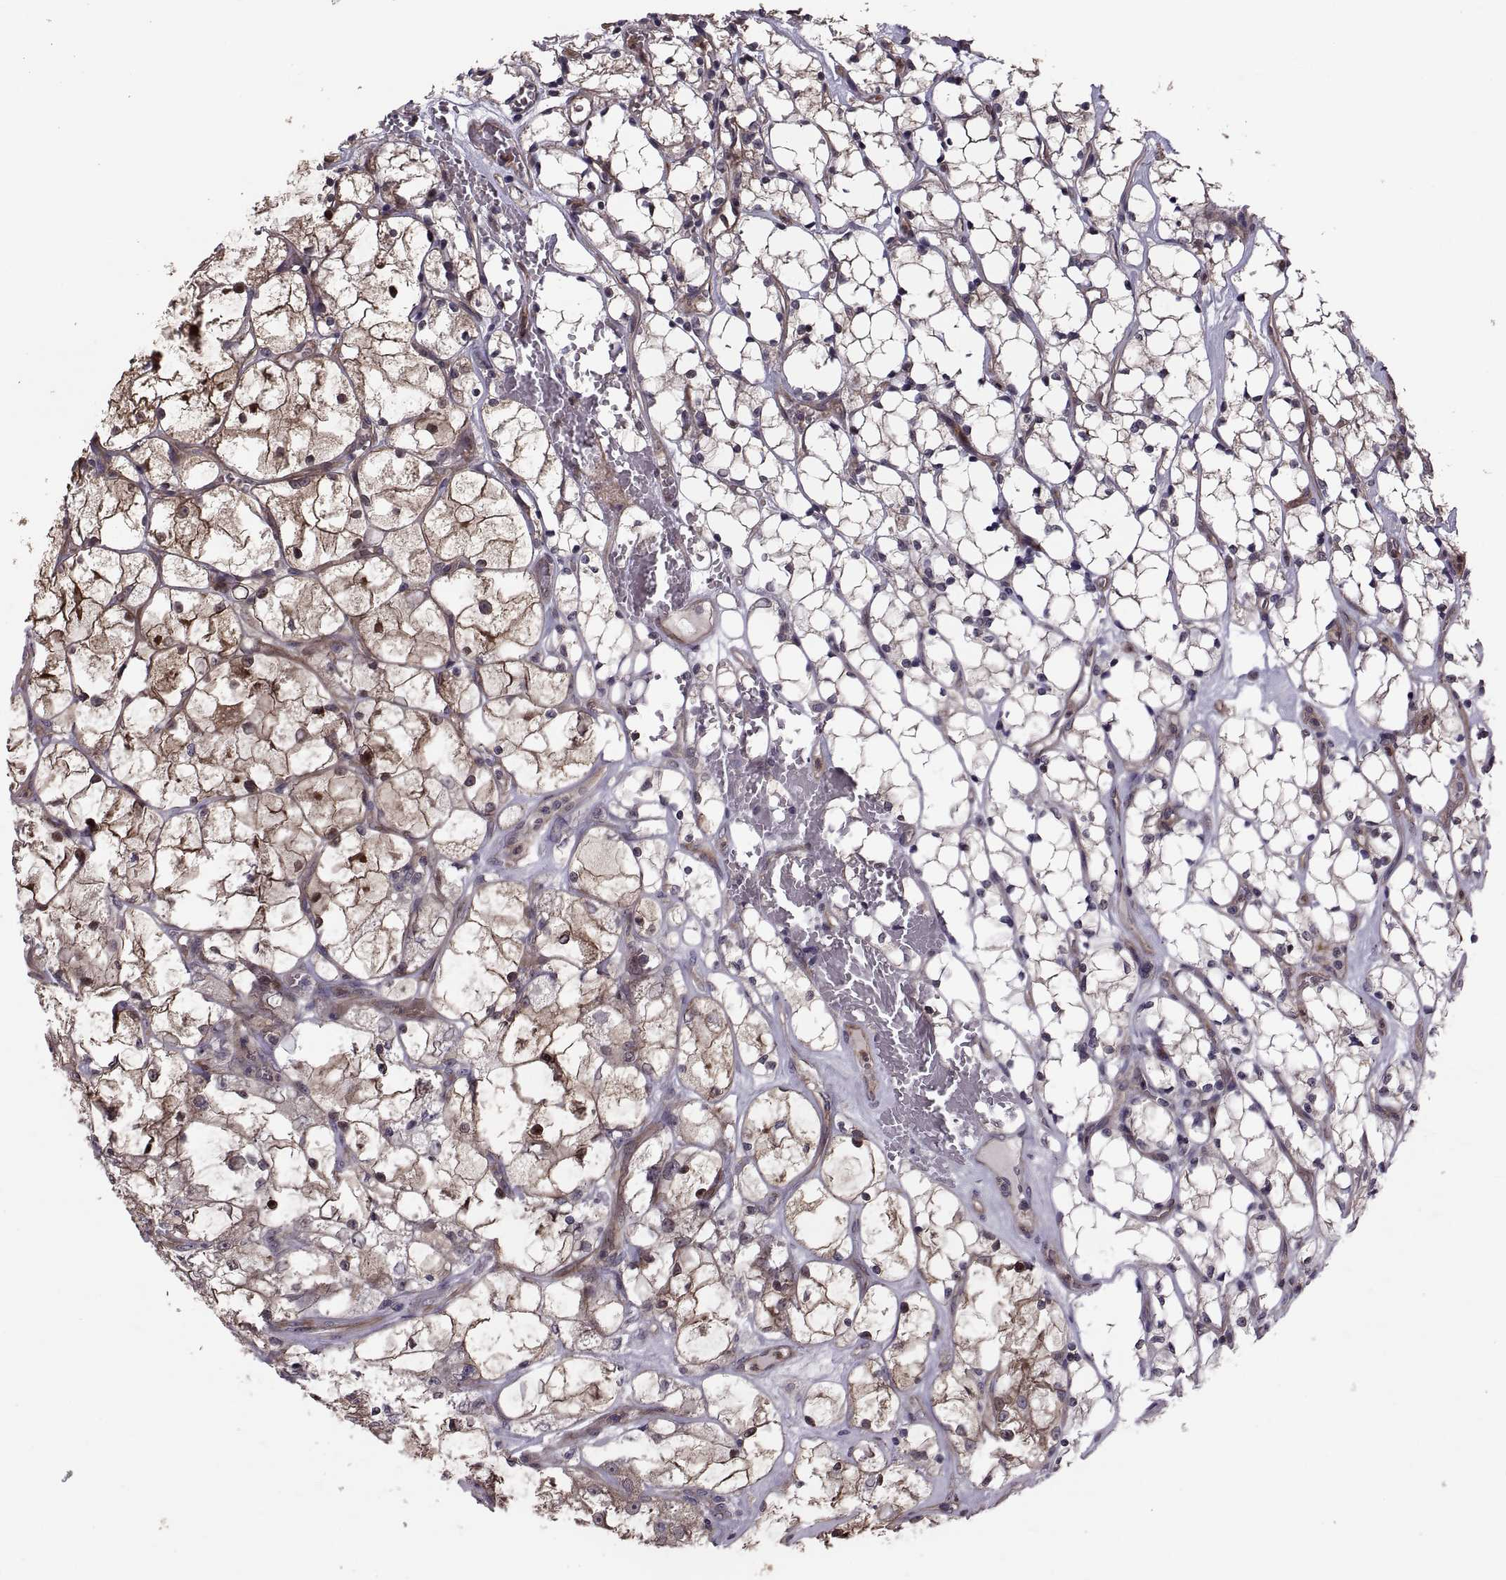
{"staining": {"intensity": "moderate", "quantity": "25%-75%", "location": "cytoplasmic/membranous"}, "tissue": "renal cancer", "cell_type": "Tumor cells", "image_type": "cancer", "snomed": [{"axis": "morphology", "description": "Adenocarcinoma, NOS"}, {"axis": "topography", "description": "Kidney"}], "caption": "Immunohistochemistry photomicrograph of neoplastic tissue: human renal adenocarcinoma stained using immunohistochemistry exhibits medium levels of moderate protein expression localized specifically in the cytoplasmic/membranous of tumor cells, appearing as a cytoplasmic/membranous brown color.", "gene": "PMM2", "patient": {"sex": "female", "age": 69}}